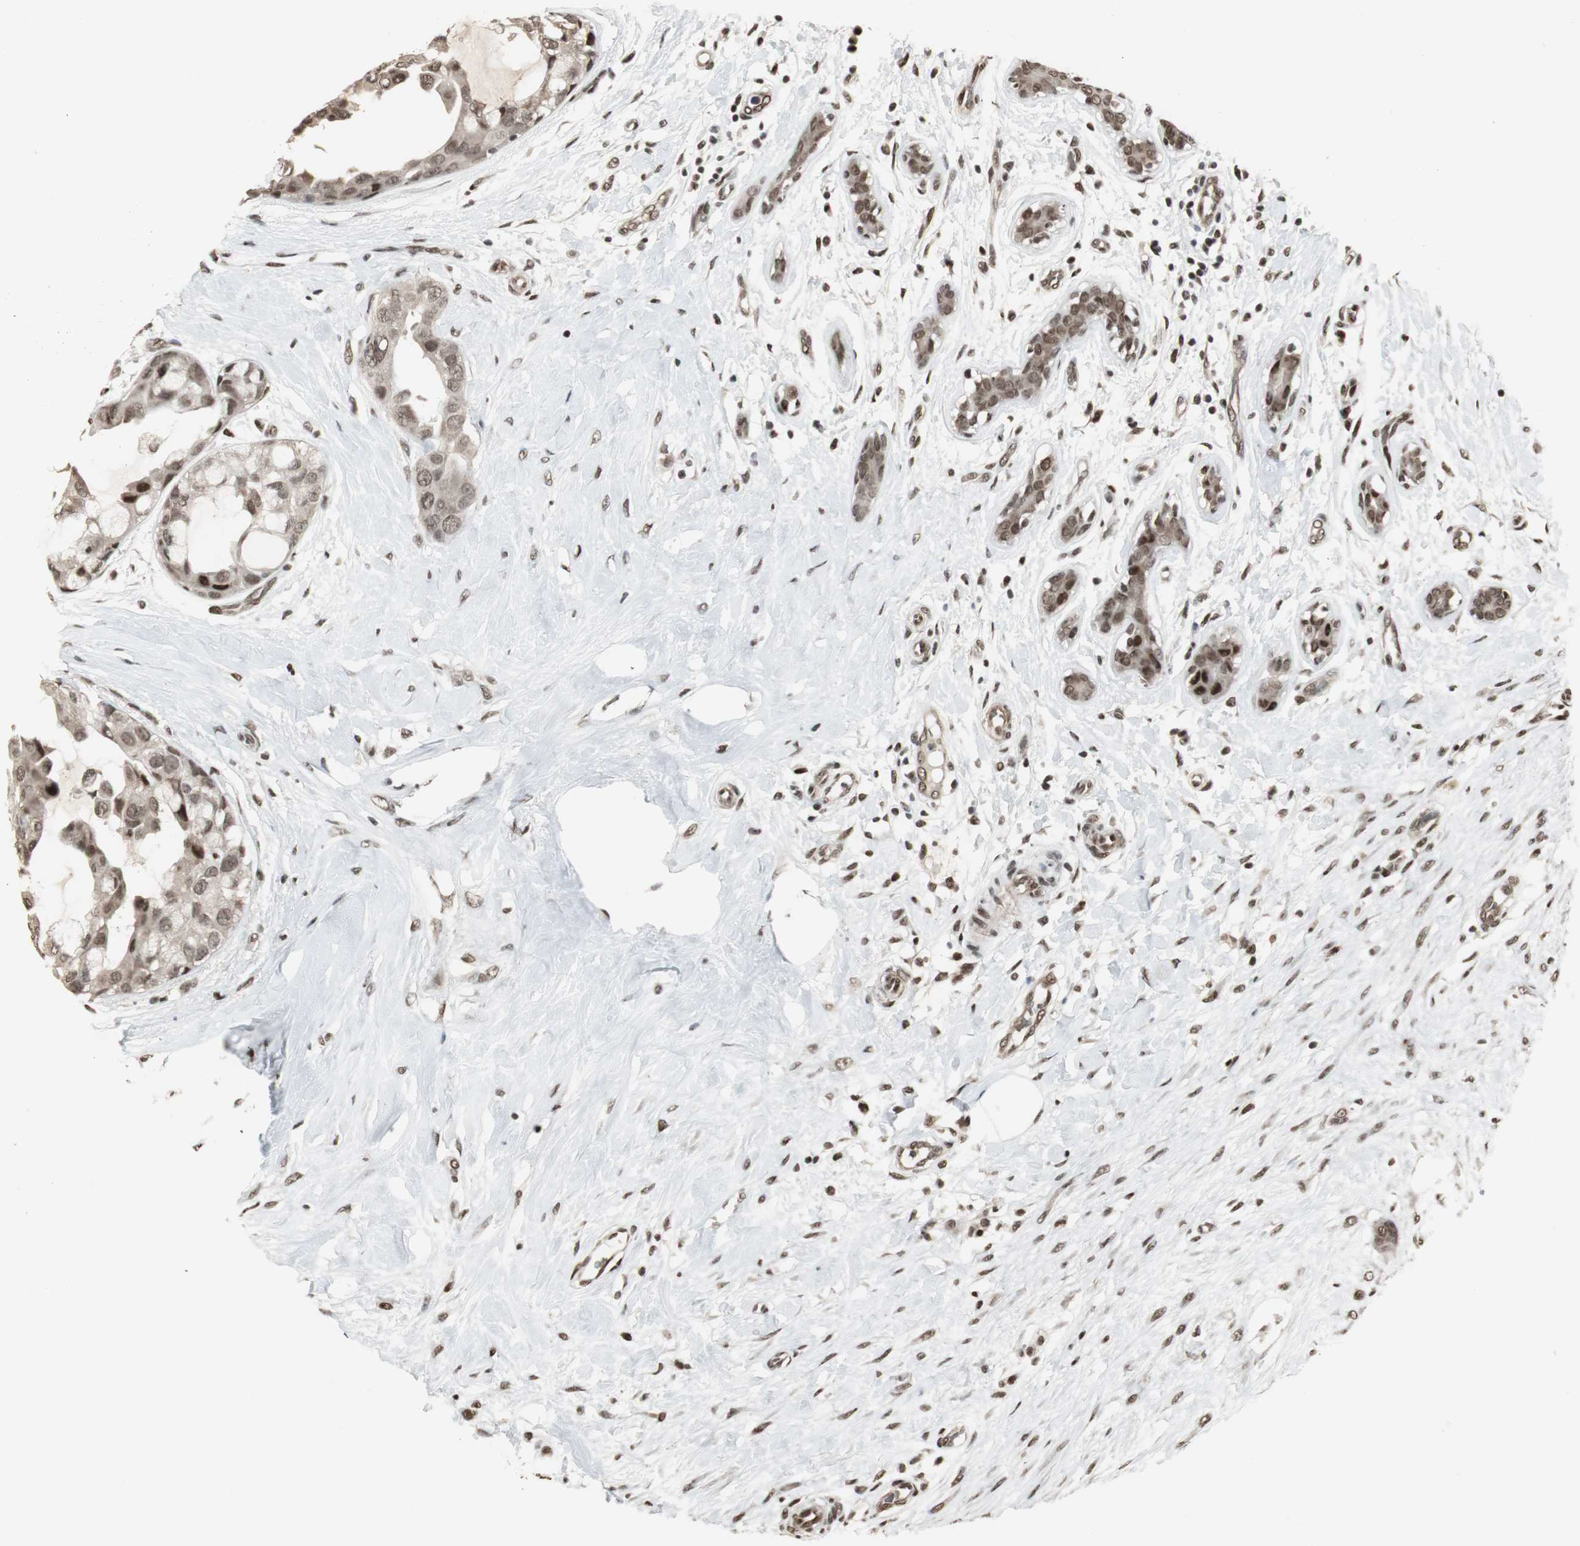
{"staining": {"intensity": "moderate", "quantity": ">75%", "location": "cytoplasmic/membranous,nuclear"}, "tissue": "breast cancer", "cell_type": "Tumor cells", "image_type": "cancer", "snomed": [{"axis": "morphology", "description": "Duct carcinoma"}, {"axis": "topography", "description": "Breast"}], "caption": "Moderate cytoplasmic/membranous and nuclear staining is appreciated in approximately >75% of tumor cells in breast intraductal carcinoma.", "gene": "TAF5", "patient": {"sex": "female", "age": 40}}